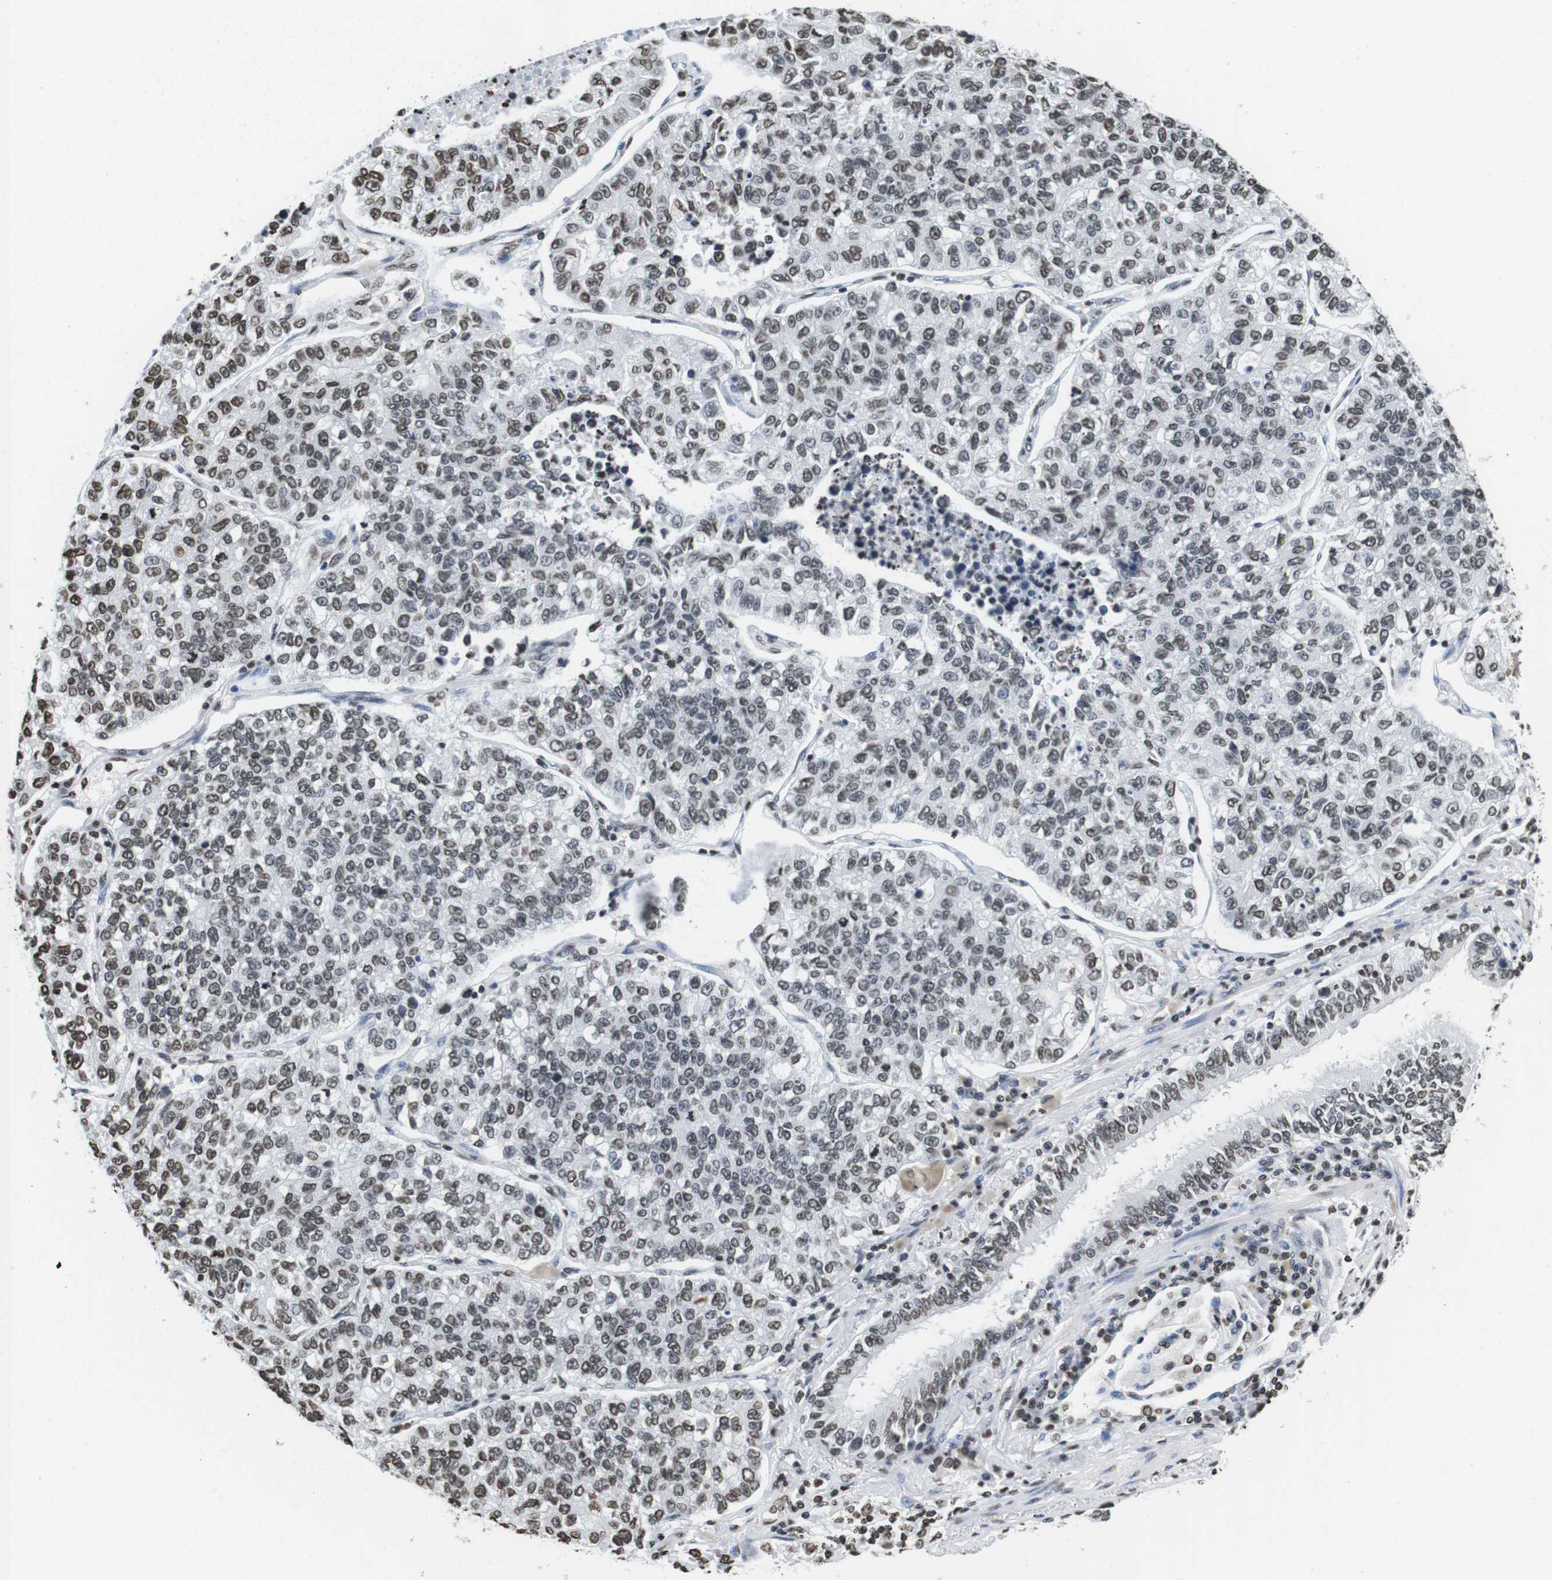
{"staining": {"intensity": "moderate", "quantity": "25%-75%", "location": "nuclear"}, "tissue": "lung cancer", "cell_type": "Tumor cells", "image_type": "cancer", "snomed": [{"axis": "morphology", "description": "Adenocarcinoma, NOS"}, {"axis": "topography", "description": "Lung"}], "caption": "Immunohistochemical staining of human adenocarcinoma (lung) exhibits medium levels of moderate nuclear protein expression in approximately 25%-75% of tumor cells. Nuclei are stained in blue.", "gene": "BSX", "patient": {"sex": "male", "age": 49}}